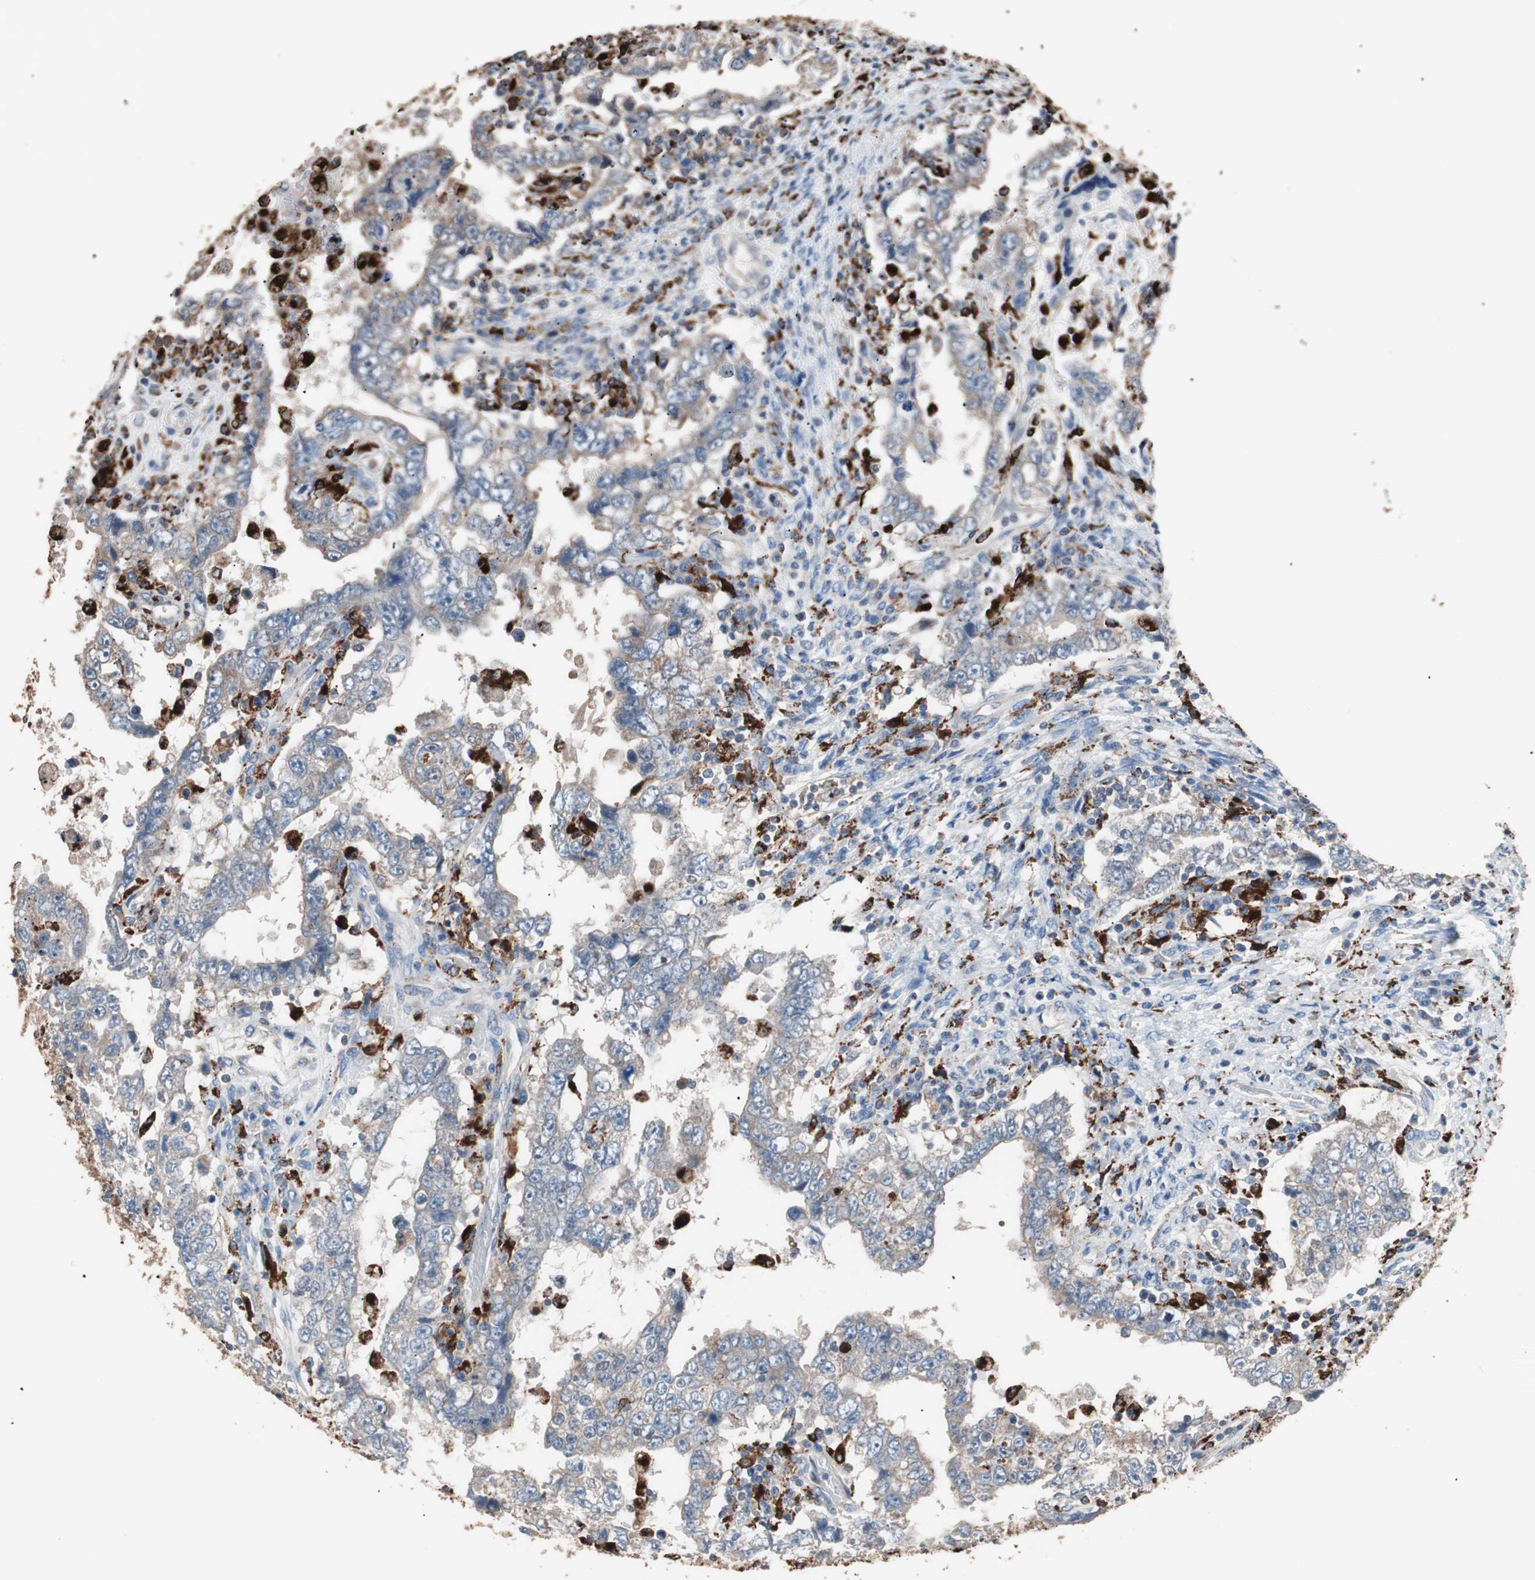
{"staining": {"intensity": "weak", "quantity": "25%-75%", "location": "cytoplasmic/membranous"}, "tissue": "testis cancer", "cell_type": "Tumor cells", "image_type": "cancer", "snomed": [{"axis": "morphology", "description": "Carcinoma, Embryonal, NOS"}, {"axis": "topography", "description": "Testis"}], "caption": "Human embryonal carcinoma (testis) stained with a brown dye shows weak cytoplasmic/membranous positive expression in approximately 25%-75% of tumor cells.", "gene": "CCT3", "patient": {"sex": "male", "age": 26}}